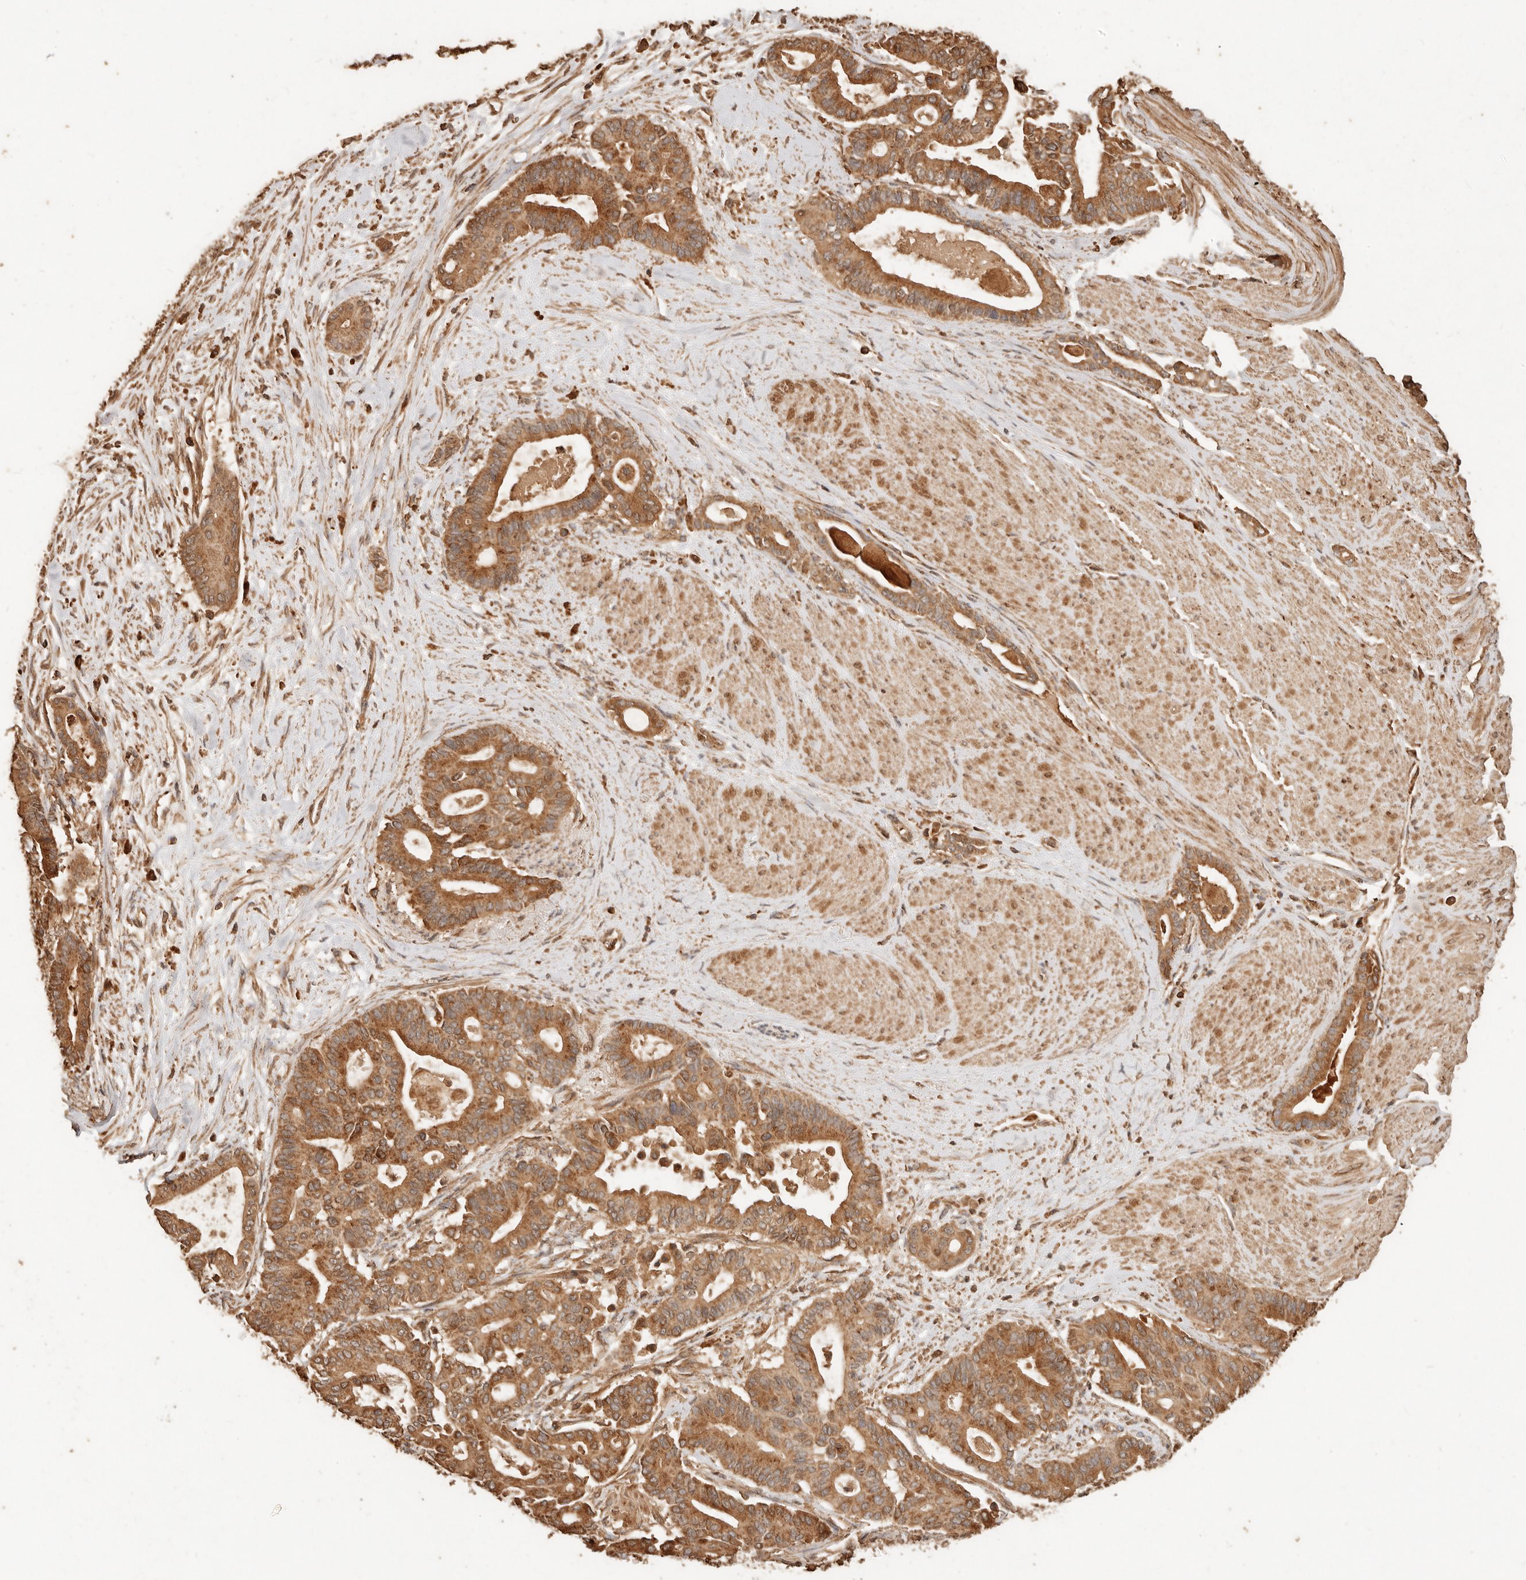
{"staining": {"intensity": "strong", "quantity": ">75%", "location": "cytoplasmic/membranous"}, "tissue": "pancreatic cancer", "cell_type": "Tumor cells", "image_type": "cancer", "snomed": [{"axis": "morphology", "description": "Adenocarcinoma, NOS"}, {"axis": "topography", "description": "Pancreas"}], "caption": "A high-resolution photomicrograph shows IHC staining of pancreatic cancer, which shows strong cytoplasmic/membranous expression in about >75% of tumor cells.", "gene": "FAM180B", "patient": {"sex": "male", "age": 63}}